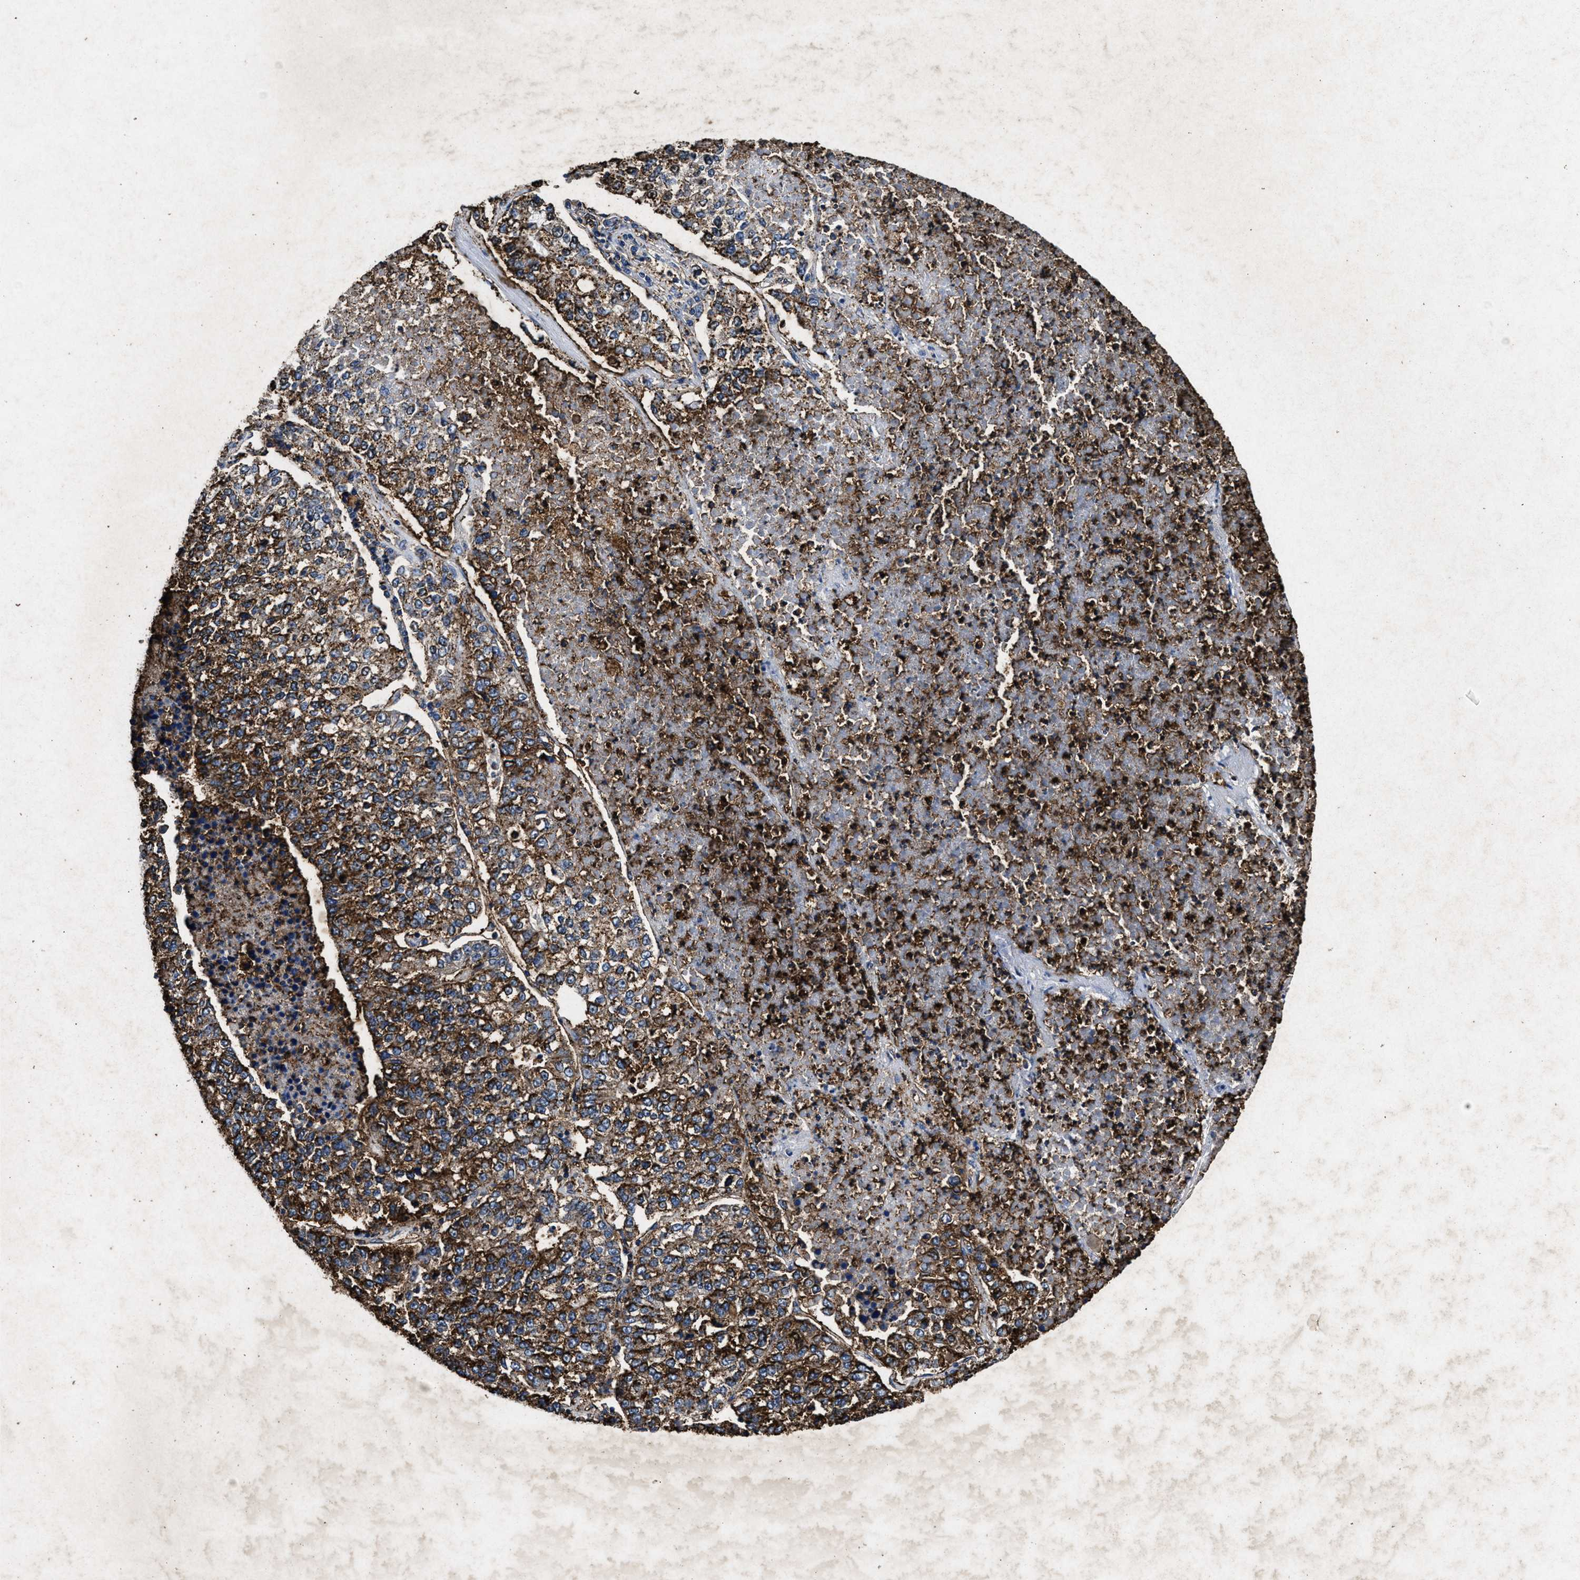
{"staining": {"intensity": "strong", "quantity": ">75%", "location": "cytoplasmic/membranous"}, "tissue": "lung cancer", "cell_type": "Tumor cells", "image_type": "cancer", "snomed": [{"axis": "morphology", "description": "Adenocarcinoma, NOS"}, {"axis": "topography", "description": "Lung"}], "caption": "The immunohistochemical stain shows strong cytoplasmic/membranous expression in tumor cells of lung cancer (adenocarcinoma) tissue.", "gene": "LTB4R2", "patient": {"sex": "male", "age": 49}}